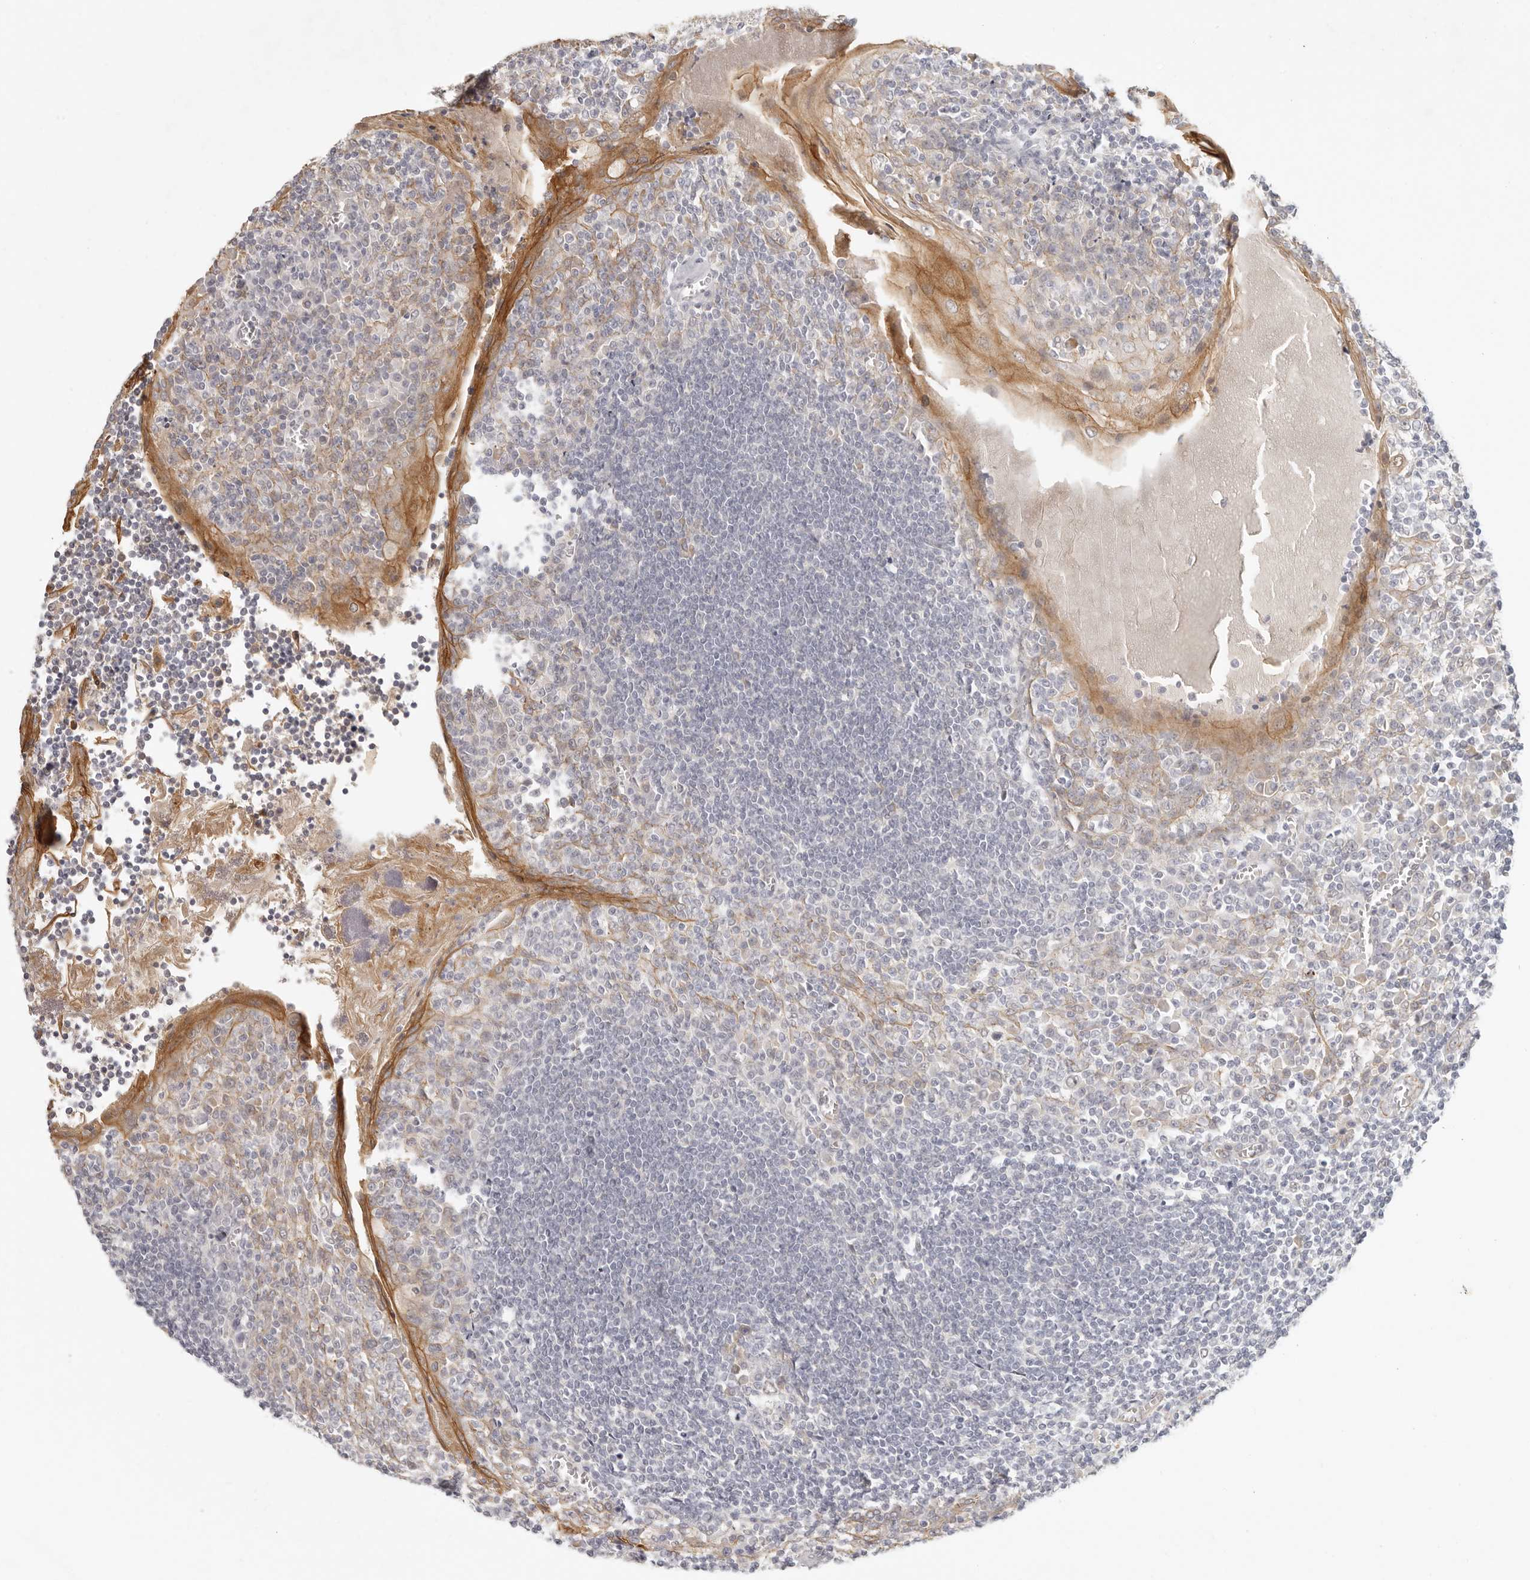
{"staining": {"intensity": "negative", "quantity": "none", "location": "none"}, "tissue": "tonsil", "cell_type": "Germinal center cells", "image_type": "normal", "snomed": [{"axis": "morphology", "description": "Normal tissue, NOS"}, {"axis": "topography", "description": "Tonsil"}], "caption": "Micrograph shows no significant protein positivity in germinal center cells of unremarkable tonsil. (Brightfield microscopy of DAB immunohistochemistry (IHC) at high magnification).", "gene": "ANXA9", "patient": {"sex": "male", "age": 27}}